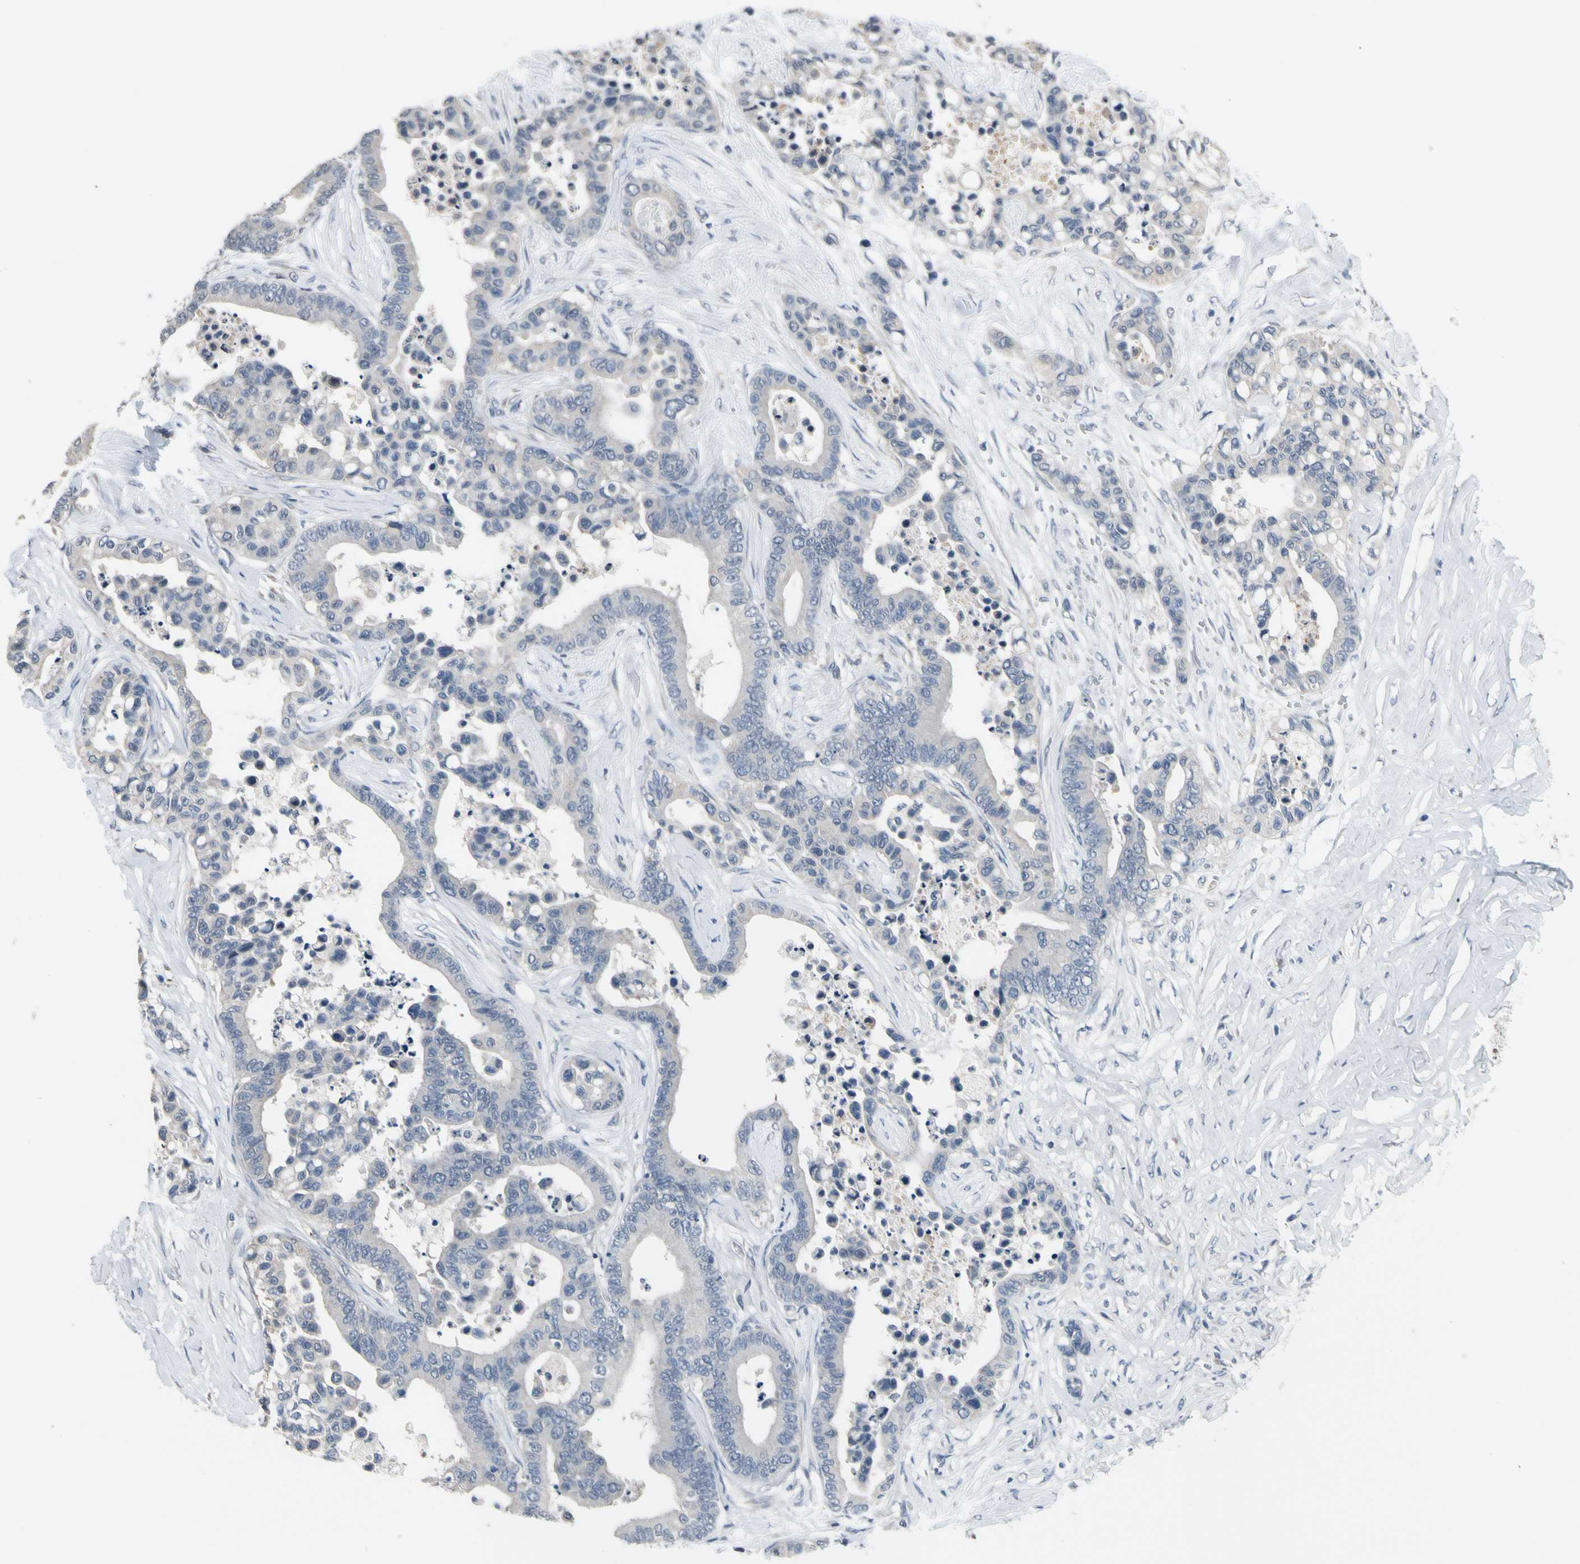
{"staining": {"intensity": "negative", "quantity": "none", "location": "none"}, "tissue": "colorectal cancer", "cell_type": "Tumor cells", "image_type": "cancer", "snomed": [{"axis": "morphology", "description": "Normal tissue, NOS"}, {"axis": "morphology", "description": "Adenocarcinoma, NOS"}, {"axis": "topography", "description": "Colon"}], "caption": "Colorectal cancer stained for a protein using immunohistochemistry exhibits no staining tumor cells.", "gene": "SV2A", "patient": {"sex": "male", "age": 82}}